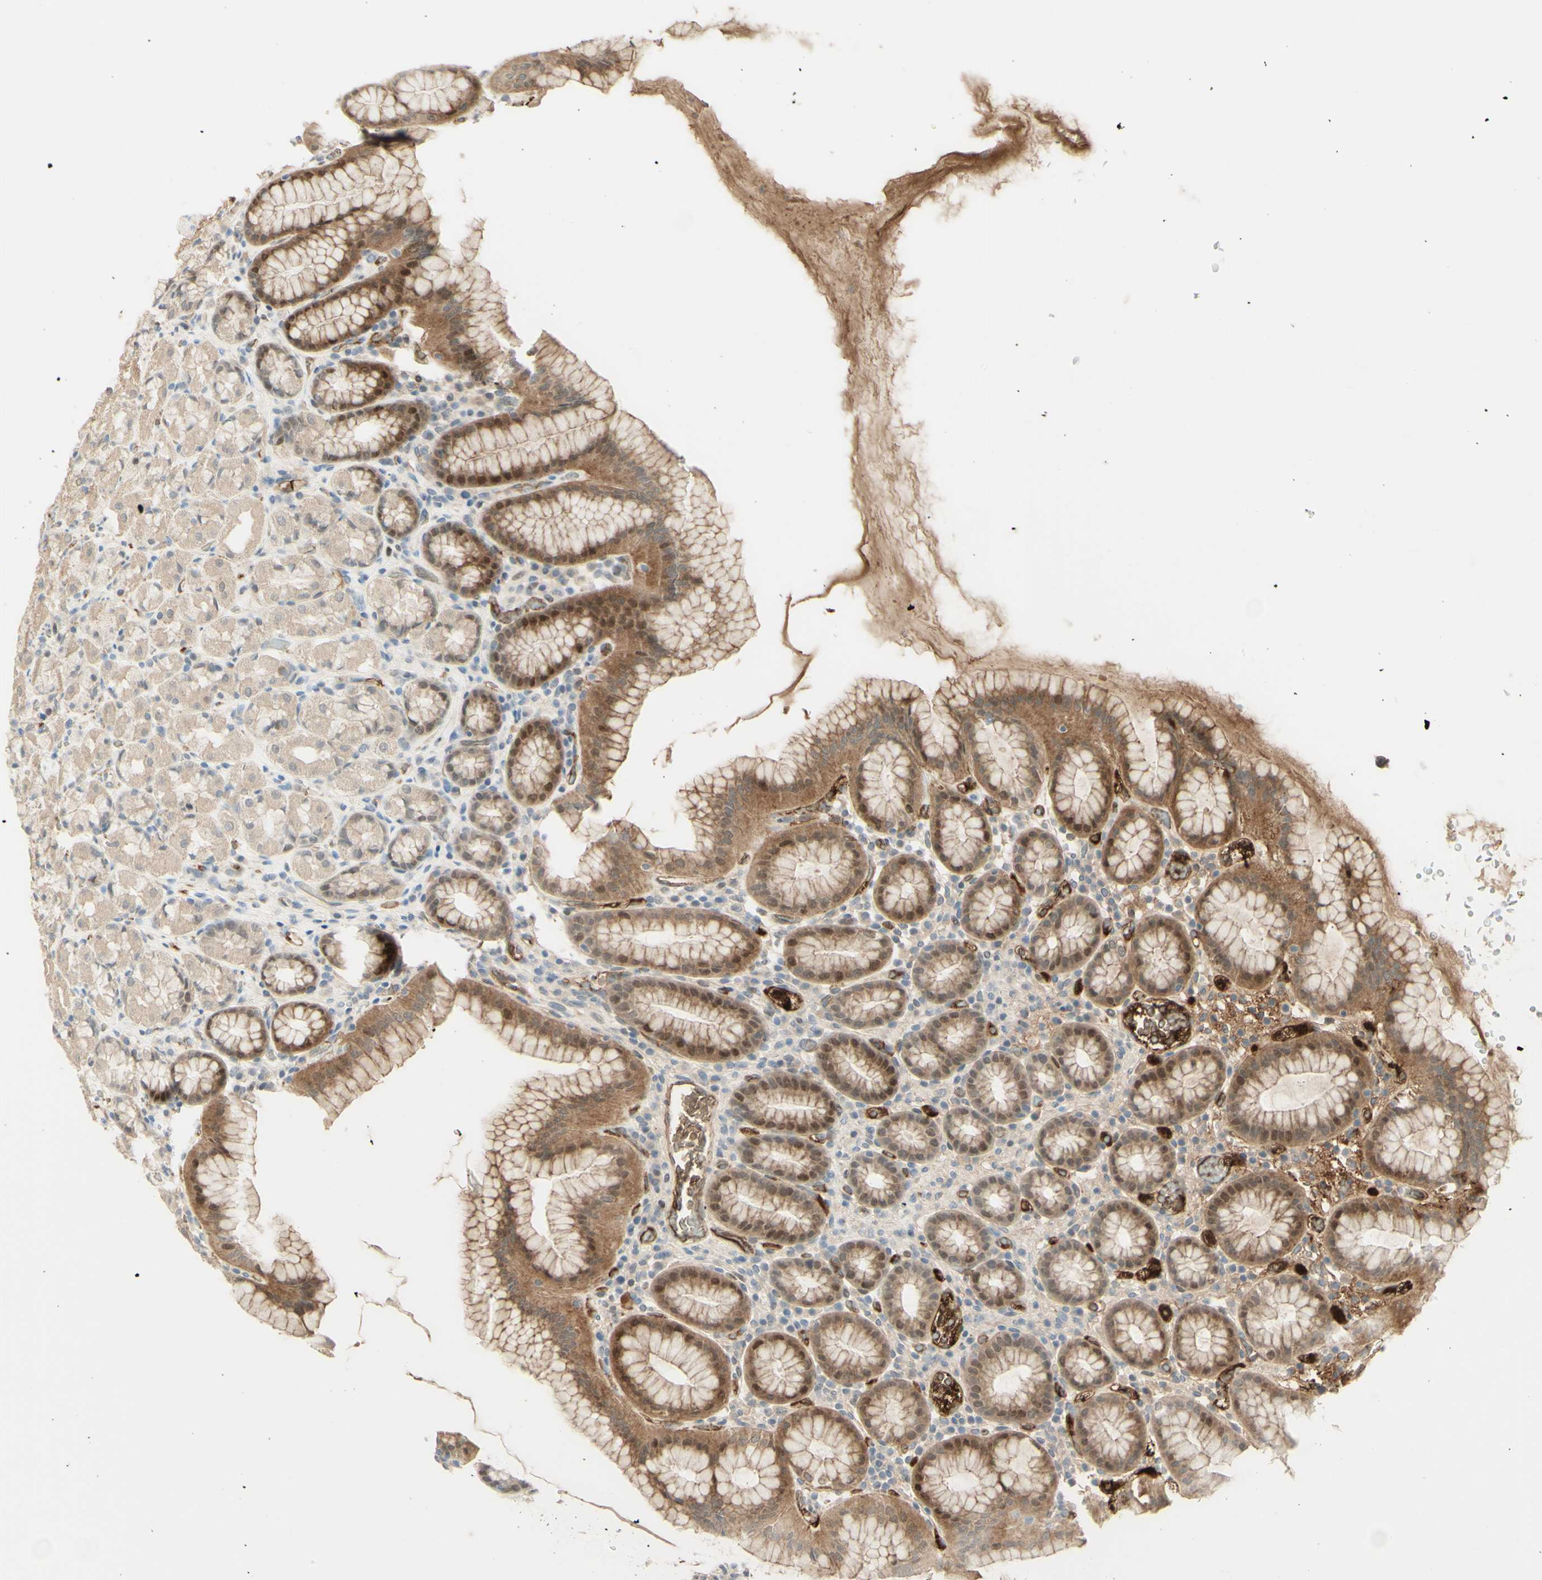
{"staining": {"intensity": "strong", "quantity": "25%-75%", "location": "cytoplasmic/membranous,nuclear"}, "tissue": "stomach", "cell_type": "Glandular cells", "image_type": "normal", "snomed": [{"axis": "morphology", "description": "Normal tissue, NOS"}, {"axis": "topography", "description": "Stomach, upper"}], "caption": "A brown stain labels strong cytoplasmic/membranous,nuclear positivity of a protein in glandular cells of benign stomach. The staining is performed using DAB brown chromogen to label protein expression. The nuclei are counter-stained blue using hematoxylin.", "gene": "ANGPT2", "patient": {"sex": "male", "age": 68}}